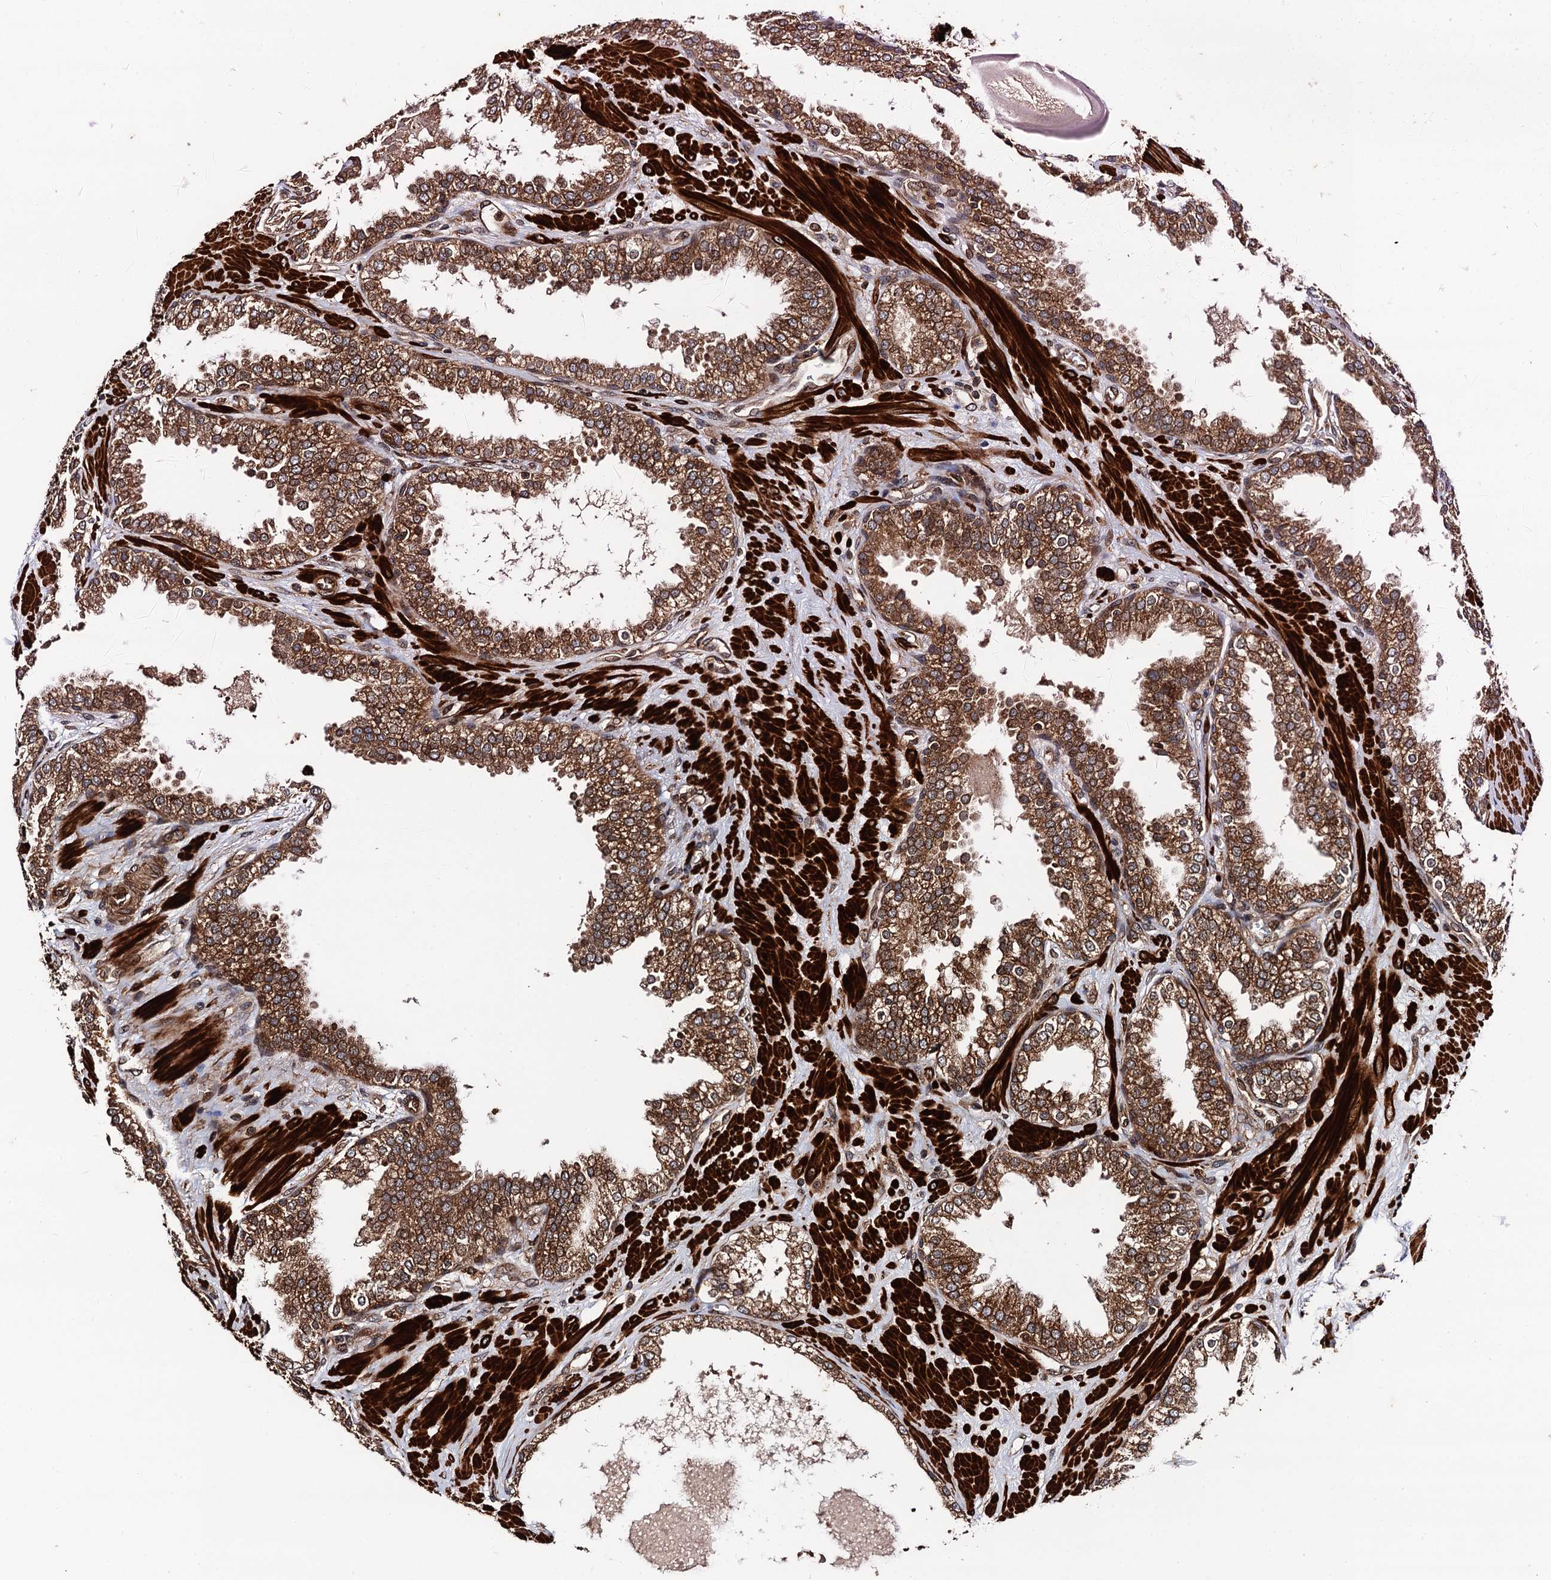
{"staining": {"intensity": "moderate", "quantity": ">75%", "location": "cytoplasmic/membranous"}, "tissue": "prostate", "cell_type": "Glandular cells", "image_type": "normal", "snomed": [{"axis": "morphology", "description": "Normal tissue, NOS"}, {"axis": "topography", "description": "Prostate"}], "caption": "Protein positivity by immunohistochemistry reveals moderate cytoplasmic/membranous staining in about >75% of glandular cells in normal prostate. (Brightfield microscopy of DAB IHC at high magnification).", "gene": "BORA", "patient": {"sex": "male", "age": 51}}